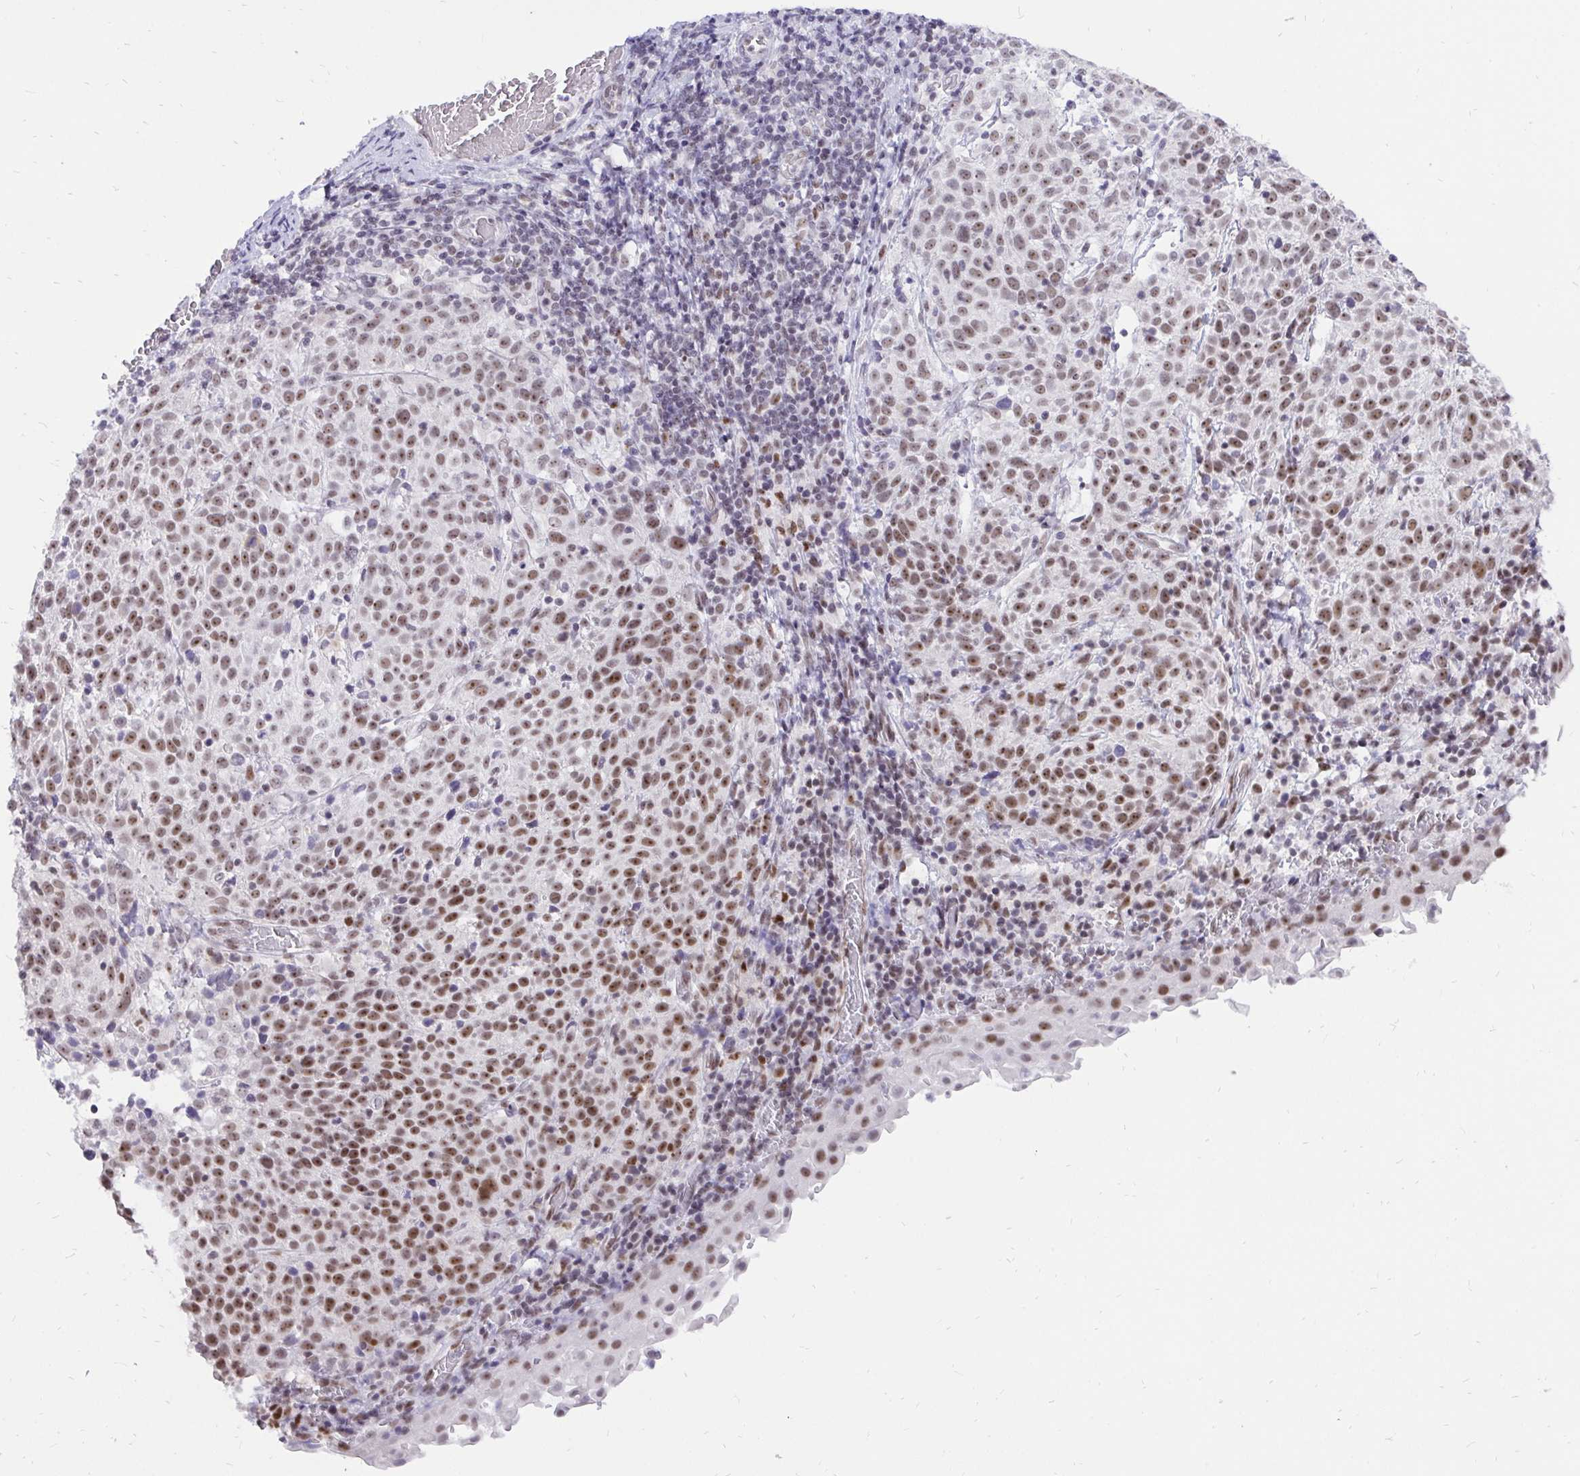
{"staining": {"intensity": "moderate", "quantity": "25%-75%", "location": "nuclear"}, "tissue": "cervical cancer", "cell_type": "Tumor cells", "image_type": "cancer", "snomed": [{"axis": "morphology", "description": "Squamous cell carcinoma, NOS"}, {"axis": "topography", "description": "Cervix"}], "caption": "This image reveals IHC staining of human cervical squamous cell carcinoma, with medium moderate nuclear staining in approximately 25%-75% of tumor cells.", "gene": "ZNF860", "patient": {"sex": "female", "age": 61}}